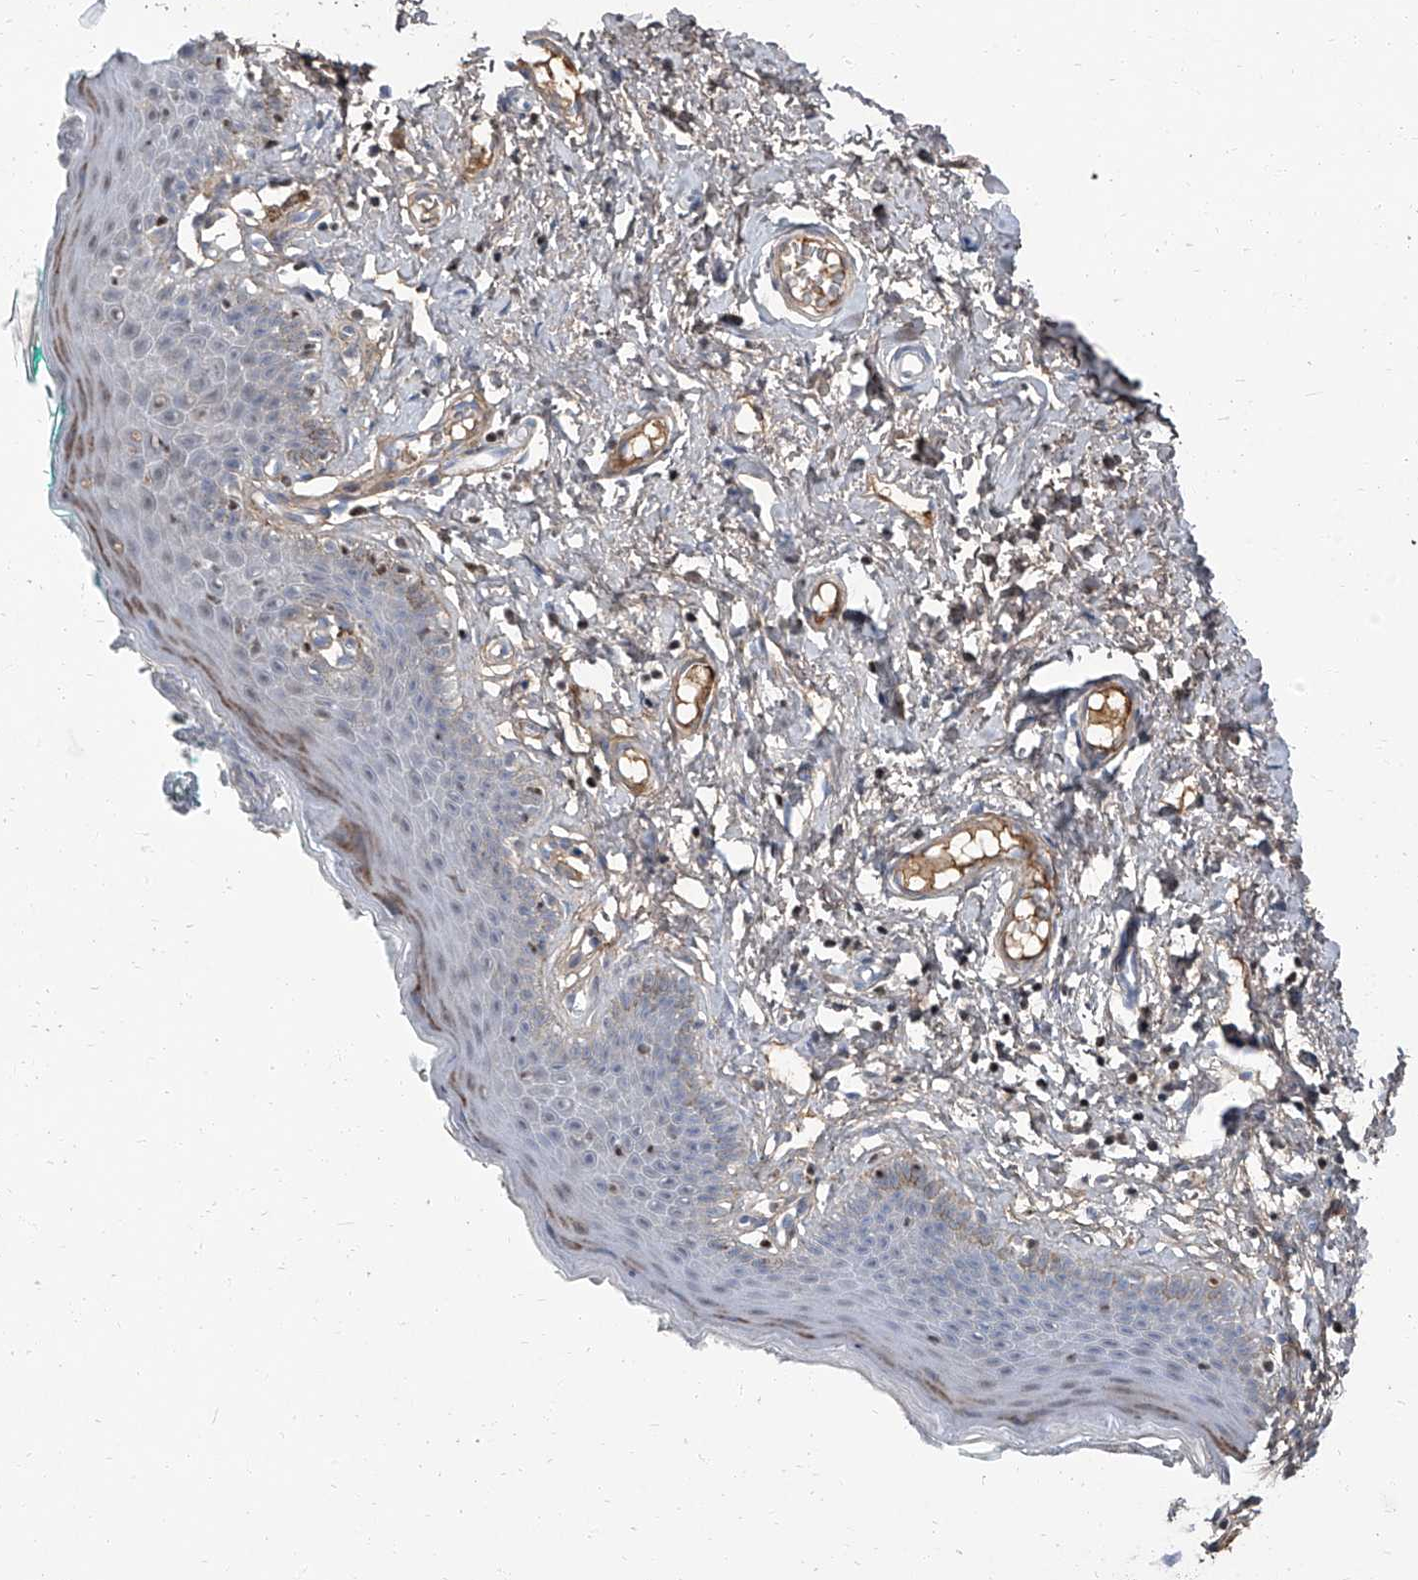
{"staining": {"intensity": "weak", "quantity": "<25%", "location": "cytoplasmic/membranous"}, "tissue": "skin", "cell_type": "Epidermal cells", "image_type": "normal", "snomed": [{"axis": "morphology", "description": "Normal tissue, NOS"}, {"axis": "topography", "description": "Vulva"}], "caption": "Immunohistochemistry micrograph of normal skin stained for a protein (brown), which exhibits no positivity in epidermal cells. The staining is performed using DAB (3,3'-diaminobenzidine) brown chromogen with nuclei counter-stained in using hematoxylin.", "gene": "HOXA3", "patient": {"sex": "female", "age": 66}}